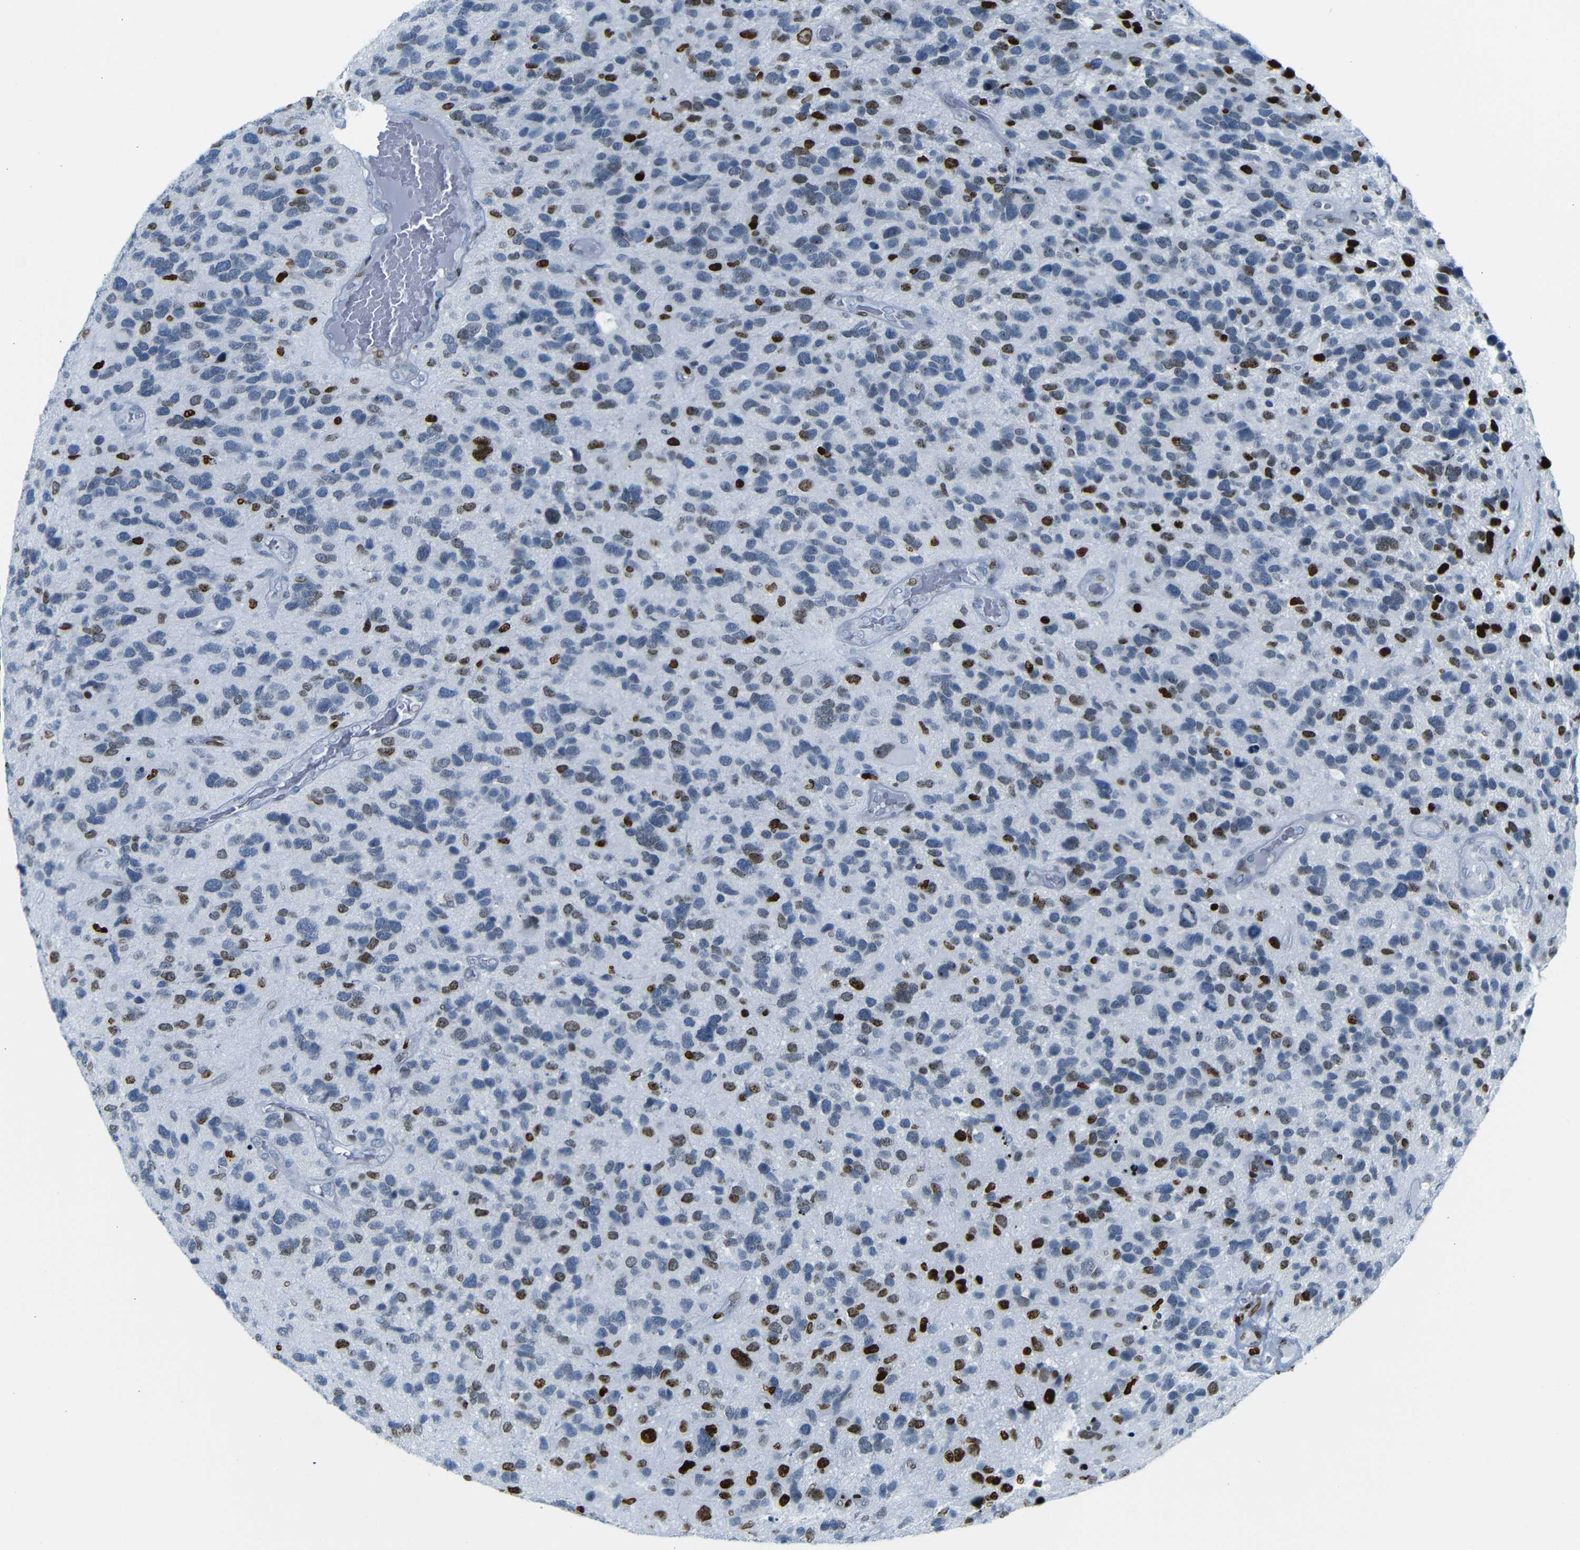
{"staining": {"intensity": "strong", "quantity": "25%-75%", "location": "nuclear"}, "tissue": "glioma", "cell_type": "Tumor cells", "image_type": "cancer", "snomed": [{"axis": "morphology", "description": "Glioma, malignant, High grade"}, {"axis": "topography", "description": "Brain"}], "caption": "A brown stain shows strong nuclear positivity of a protein in glioma tumor cells.", "gene": "NPIPB15", "patient": {"sex": "female", "age": 58}}